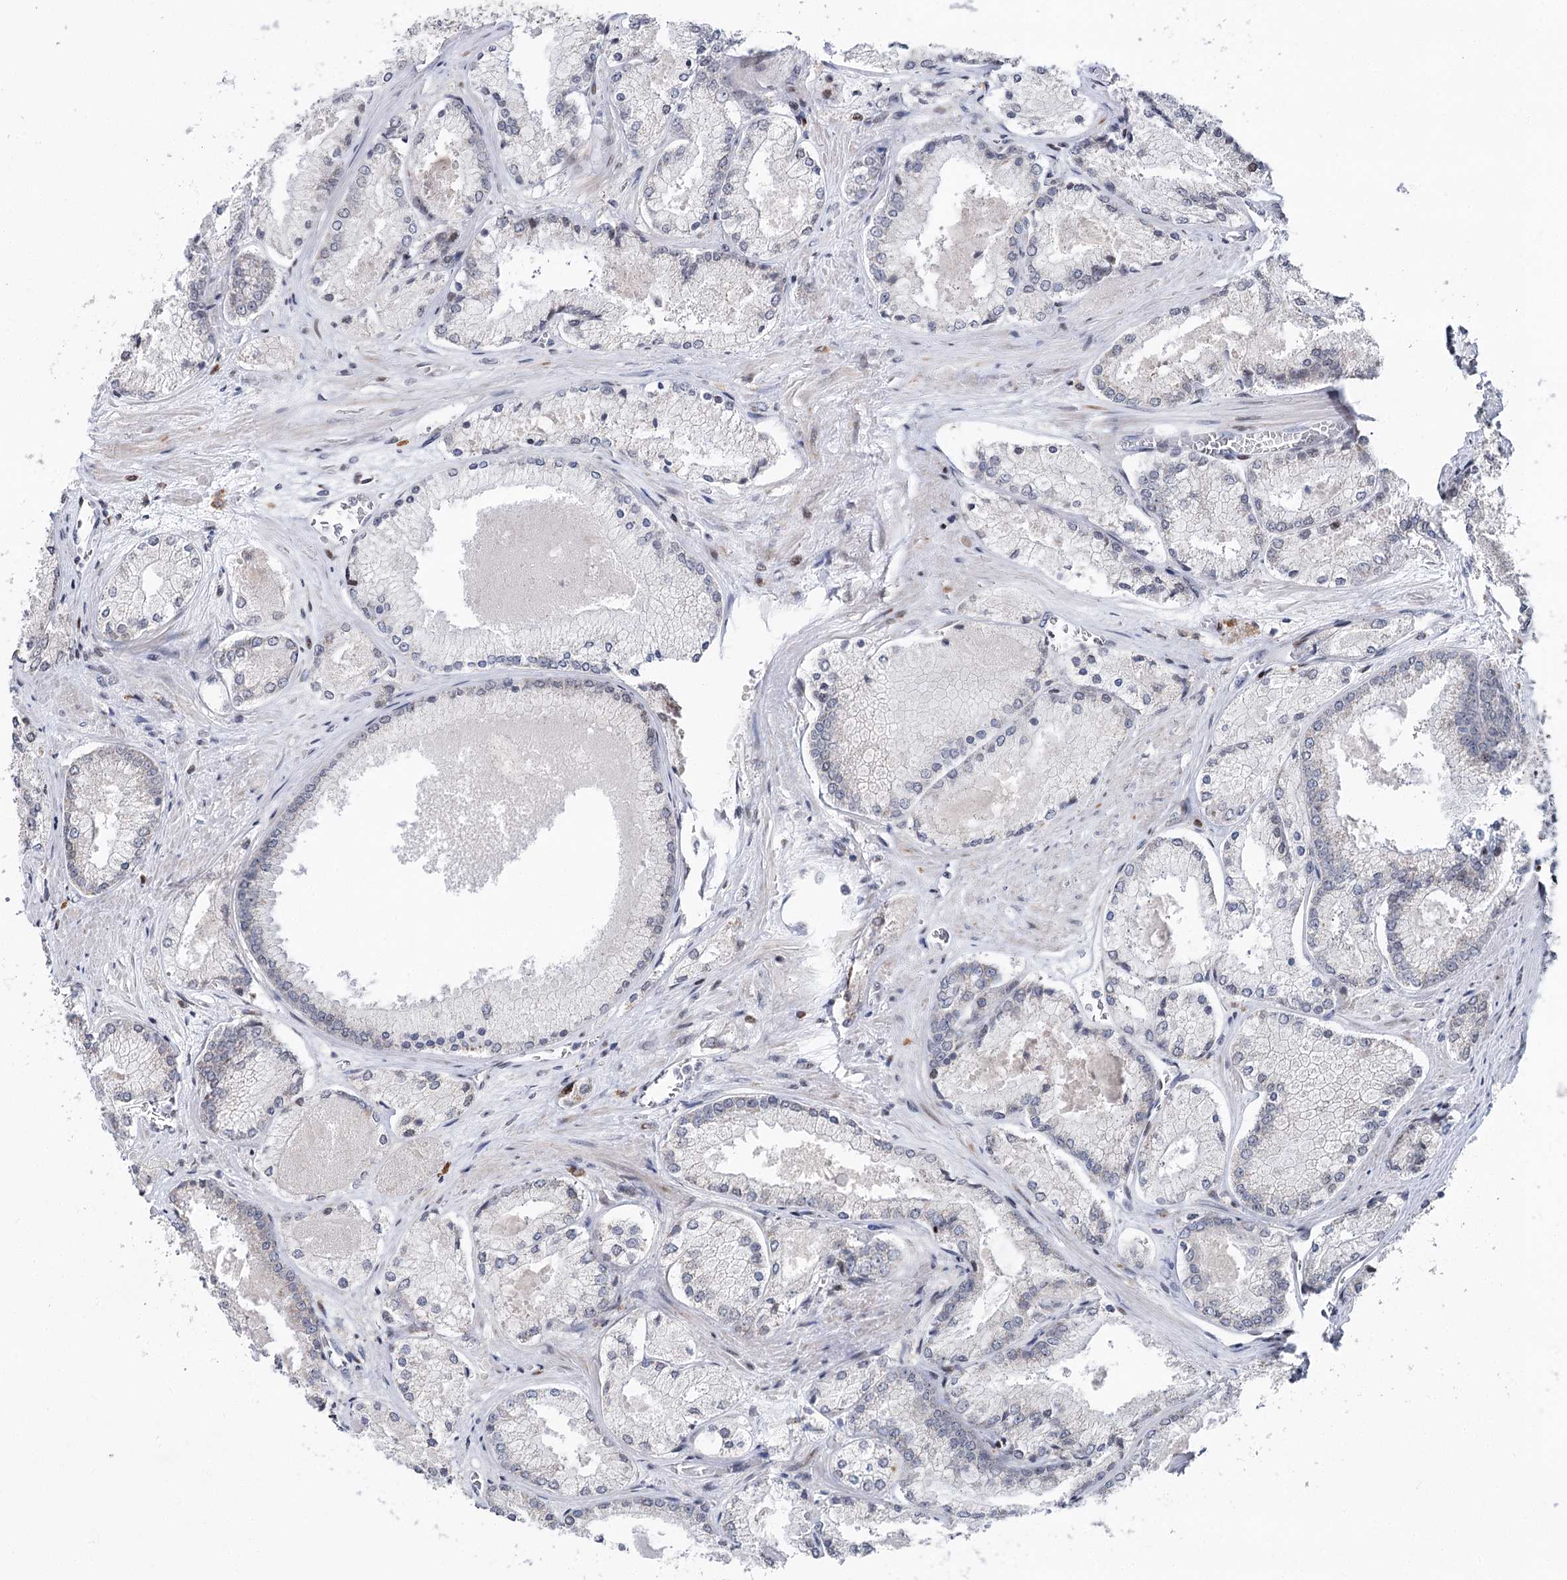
{"staining": {"intensity": "negative", "quantity": "none", "location": "none"}, "tissue": "prostate cancer", "cell_type": "Tumor cells", "image_type": "cancer", "snomed": [{"axis": "morphology", "description": "Adenocarcinoma, Low grade"}, {"axis": "topography", "description": "Prostate"}], "caption": "Immunohistochemistry (IHC) image of prostate cancer stained for a protein (brown), which demonstrates no staining in tumor cells. Nuclei are stained in blue.", "gene": "PTGR1", "patient": {"sex": "male", "age": 74}}